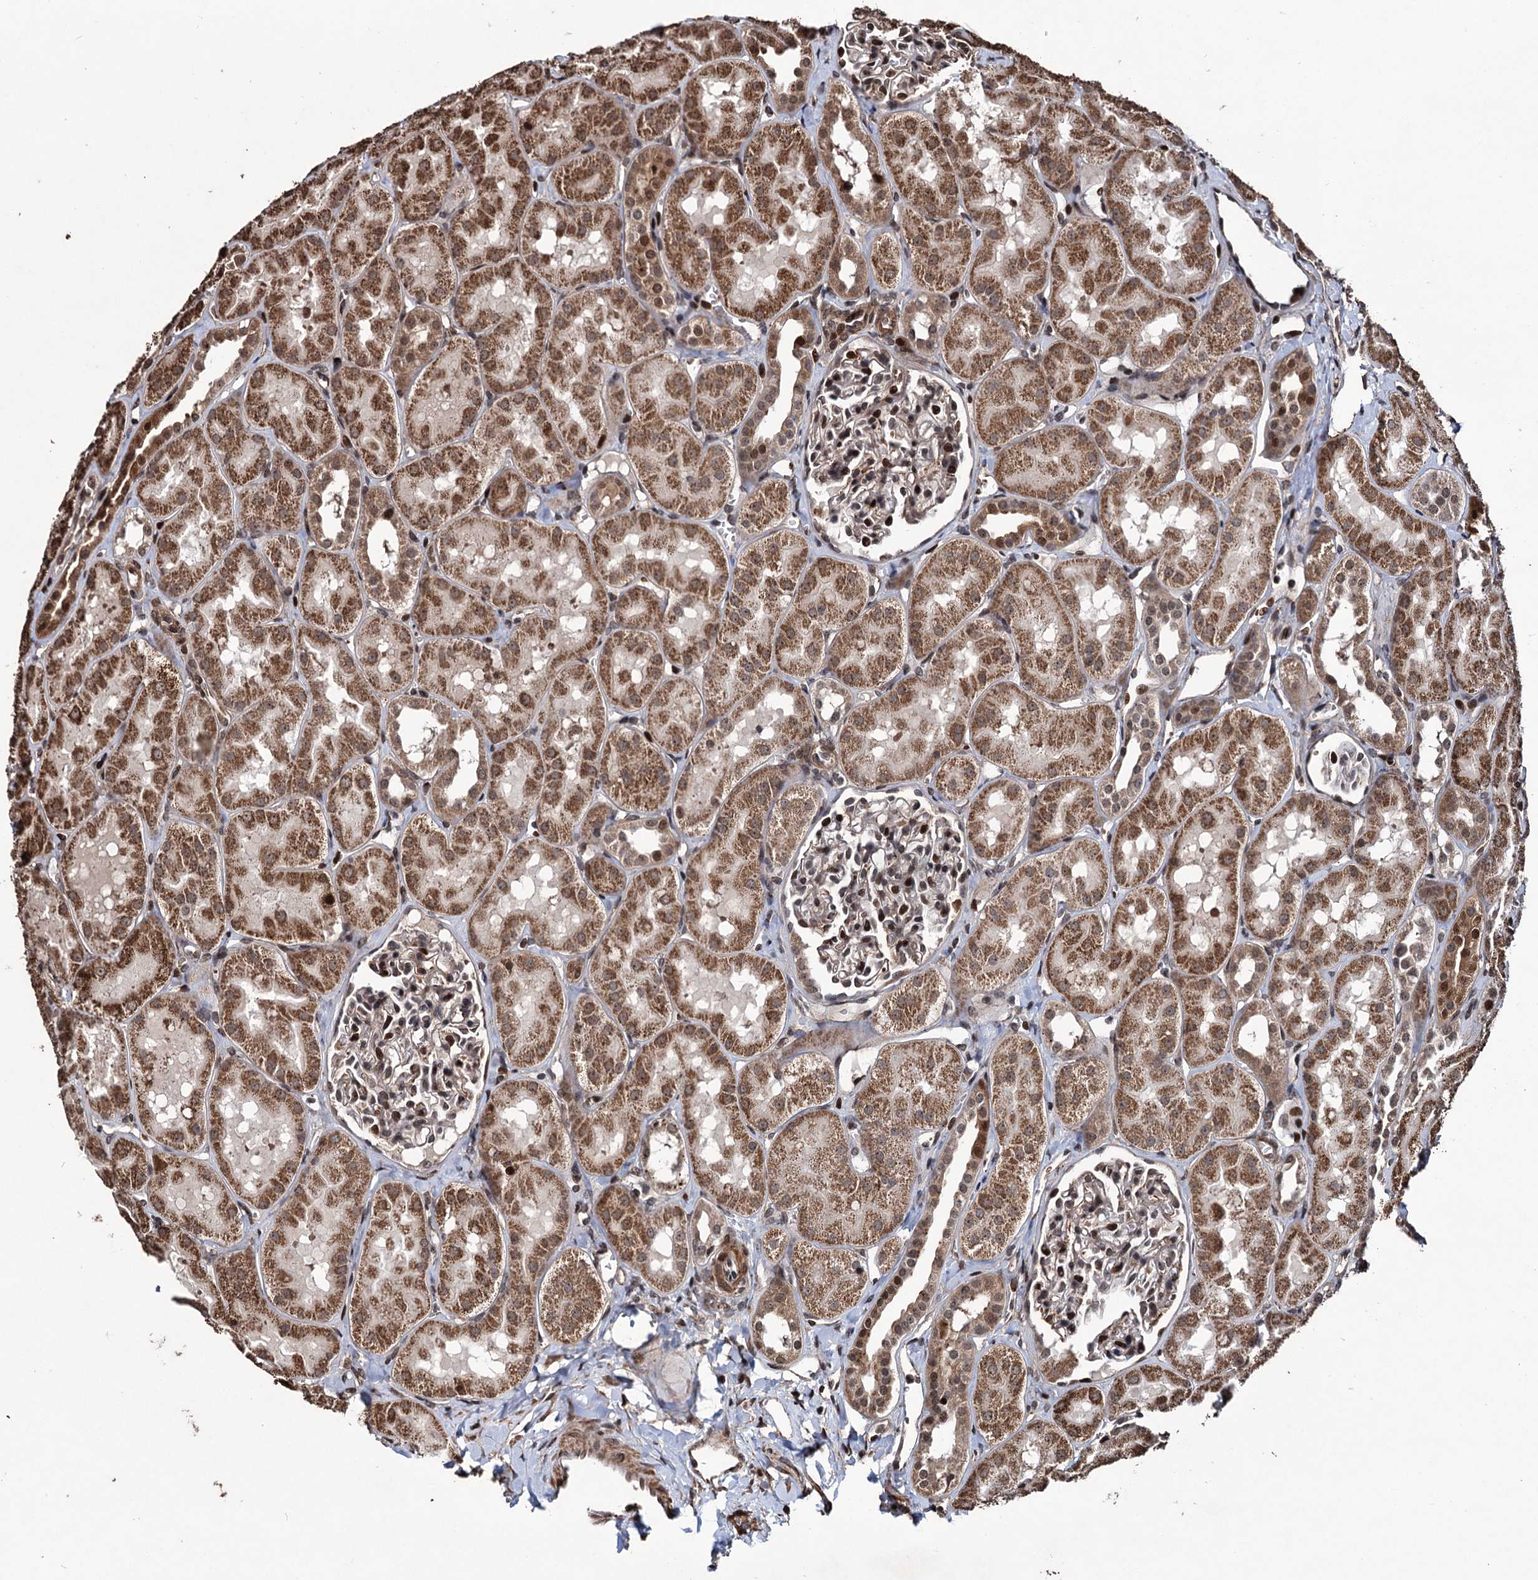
{"staining": {"intensity": "strong", "quantity": "25%-75%", "location": "nuclear"}, "tissue": "kidney", "cell_type": "Cells in glomeruli", "image_type": "normal", "snomed": [{"axis": "morphology", "description": "Normal tissue, NOS"}, {"axis": "topography", "description": "Kidney"}, {"axis": "topography", "description": "Urinary bladder"}], "caption": "There is high levels of strong nuclear staining in cells in glomeruli of unremarkable kidney, as demonstrated by immunohistochemical staining (brown color).", "gene": "EYA4", "patient": {"sex": "male", "age": 16}}